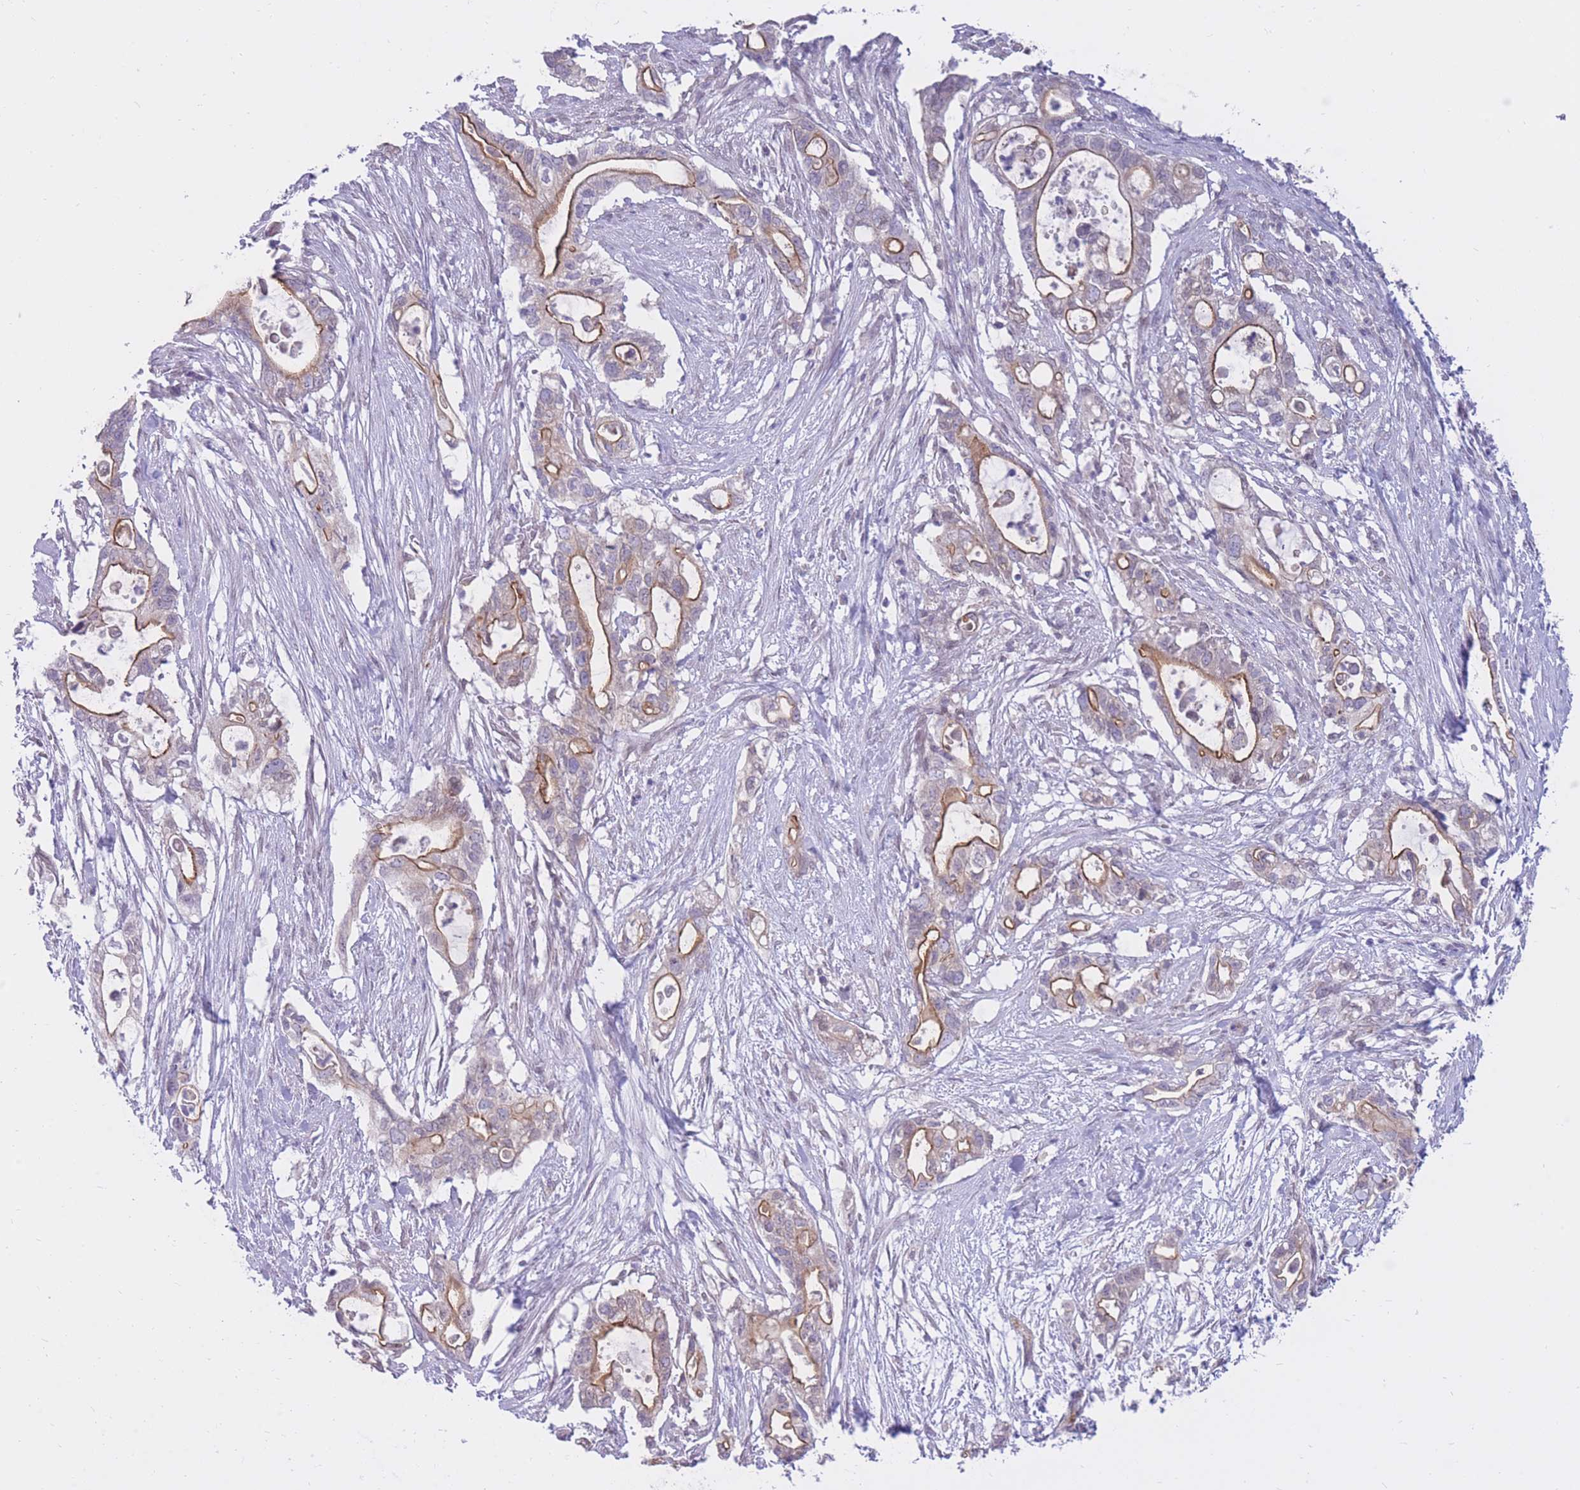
{"staining": {"intensity": "moderate", "quantity": "25%-75%", "location": "cytoplasmic/membranous"}, "tissue": "pancreatic cancer", "cell_type": "Tumor cells", "image_type": "cancer", "snomed": [{"axis": "morphology", "description": "Adenocarcinoma, NOS"}, {"axis": "topography", "description": "Pancreas"}], "caption": "IHC photomicrograph of neoplastic tissue: human adenocarcinoma (pancreatic) stained using immunohistochemistry exhibits medium levels of moderate protein expression localized specifically in the cytoplasmic/membranous of tumor cells, appearing as a cytoplasmic/membranous brown color.", "gene": "HOOK2", "patient": {"sex": "female", "age": 72}}